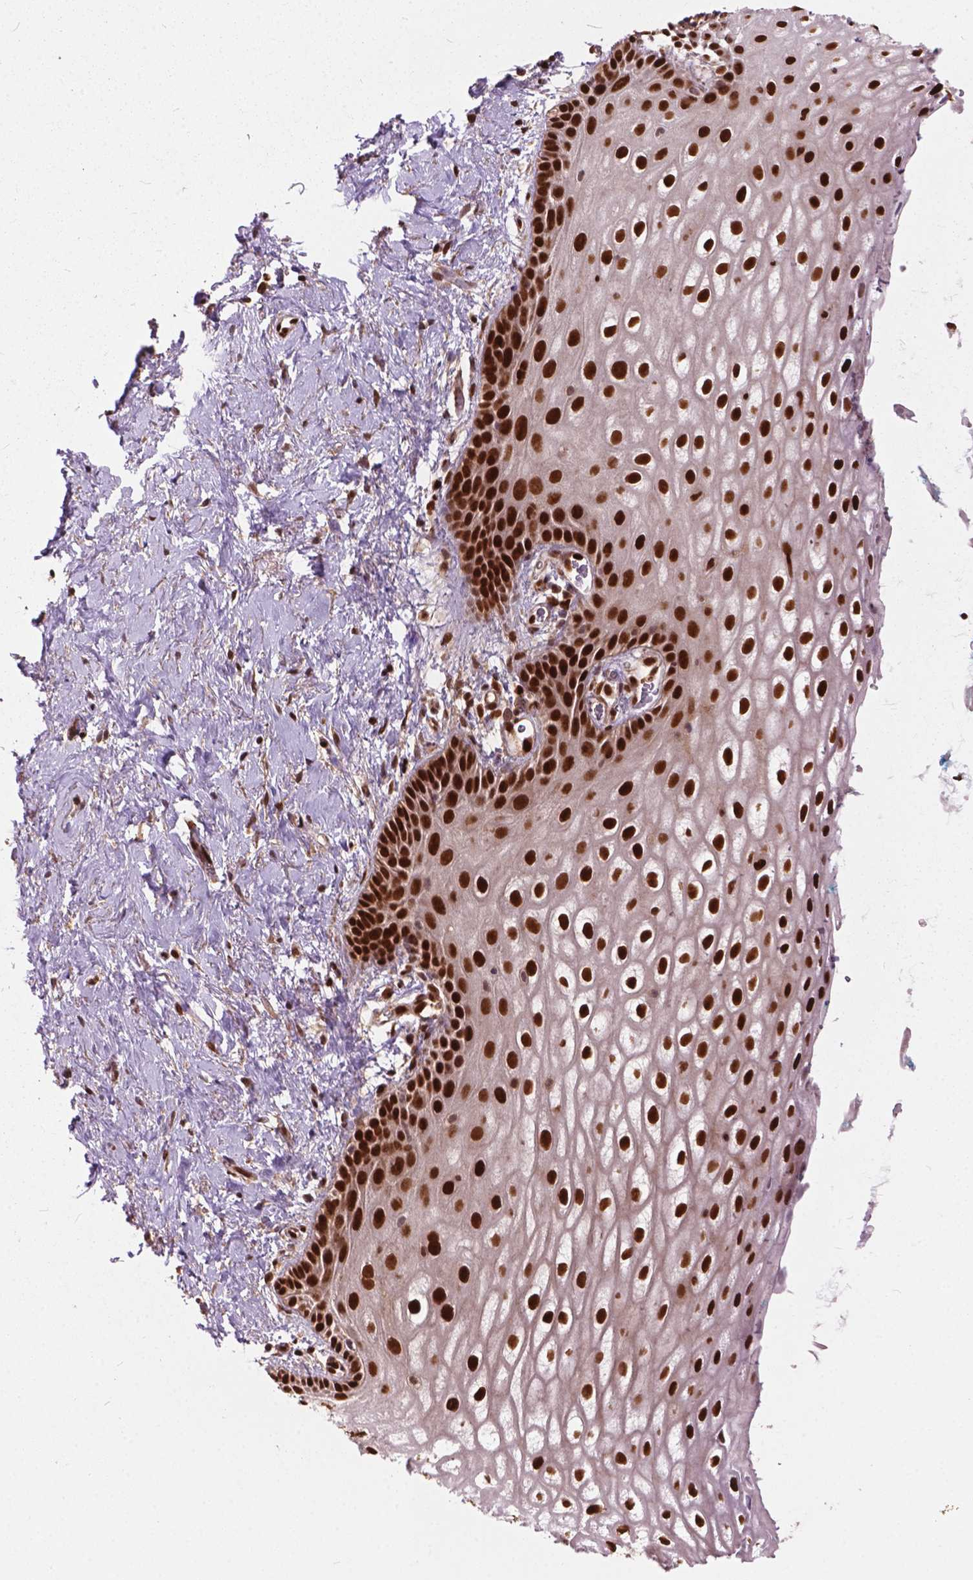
{"staining": {"intensity": "strong", "quantity": ">75%", "location": "nuclear"}, "tissue": "vagina", "cell_type": "Squamous epithelial cells", "image_type": "normal", "snomed": [{"axis": "morphology", "description": "Normal tissue, NOS"}, {"axis": "morphology", "description": "Adenocarcinoma, NOS"}, {"axis": "topography", "description": "Rectum"}, {"axis": "topography", "description": "Vagina"}, {"axis": "topography", "description": "Peripheral nerve tissue"}], "caption": "IHC micrograph of unremarkable vagina stained for a protein (brown), which displays high levels of strong nuclear expression in approximately >75% of squamous epithelial cells.", "gene": "ANP32A", "patient": {"sex": "female", "age": 71}}